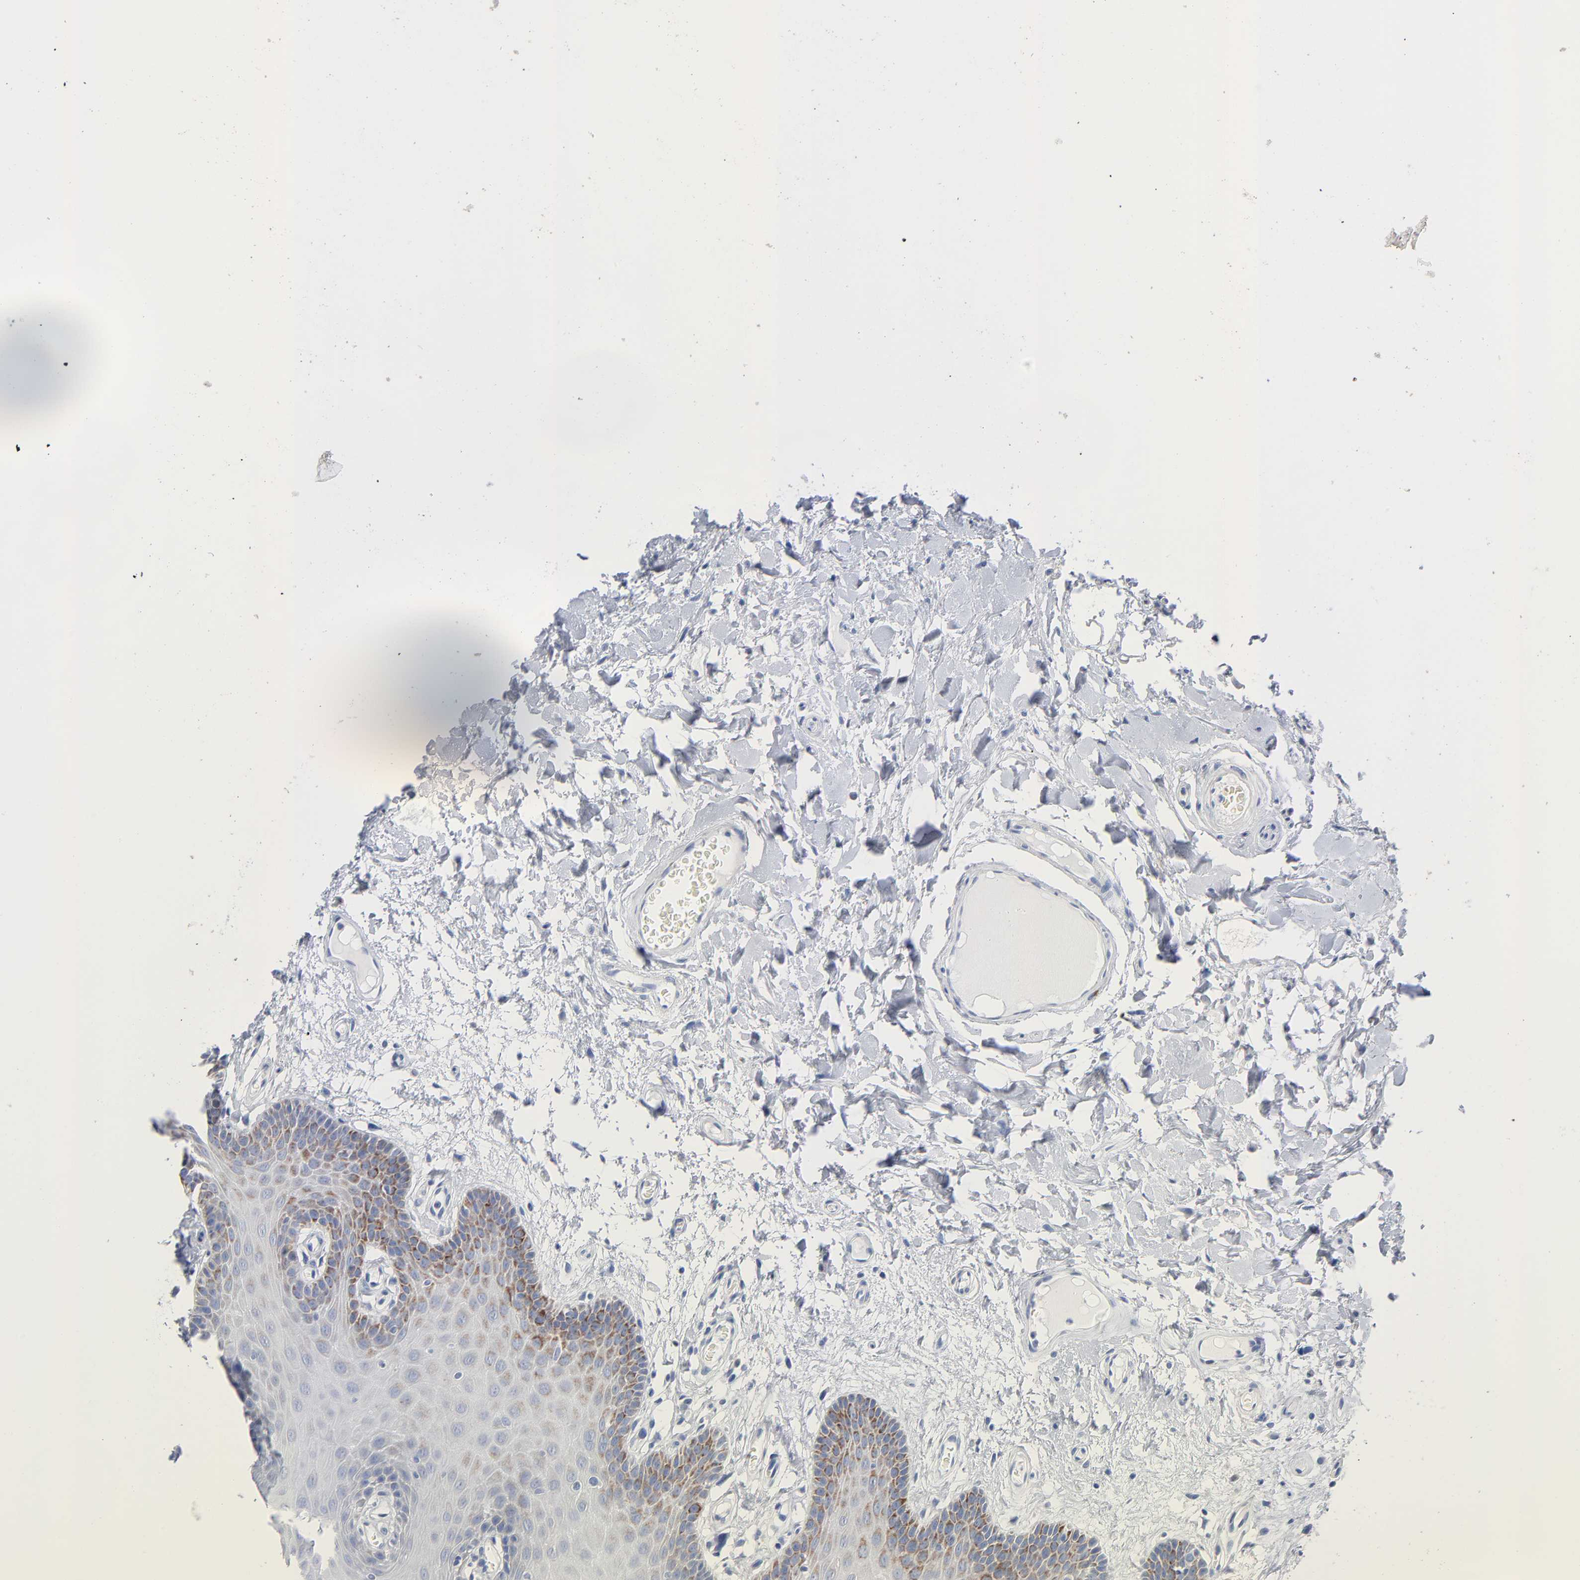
{"staining": {"intensity": "weak", "quantity": "<25%", "location": "cytoplasmic/membranous"}, "tissue": "oral mucosa", "cell_type": "Squamous epithelial cells", "image_type": "normal", "snomed": [{"axis": "morphology", "description": "Normal tissue, NOS"}, {"axis": "morphology", "description": "Squamous cell carcinoma, NOS"}, {"axis": "topography", "description": "Skeletal muscle"}, {"axis": "topography", "description": "Oral tissue"}, {"axis": "topography", "description": "Head-Neck"}], "caption": "High magnification brightfield microscopy of unremarkable oral mucosa stained with DAB (3,3'-diaminobenzidine) (brown) and counterstained with hematoxylin (blue): squamous epithelial cells show no significant positivity. (Brightfield microscopy of DAB (3,3'-diaminobenzidine) immunohistochemistry (IHC) at high magnification).", "gene": "CHCHD10", "patient": {"sex": "male", "age": 71}}